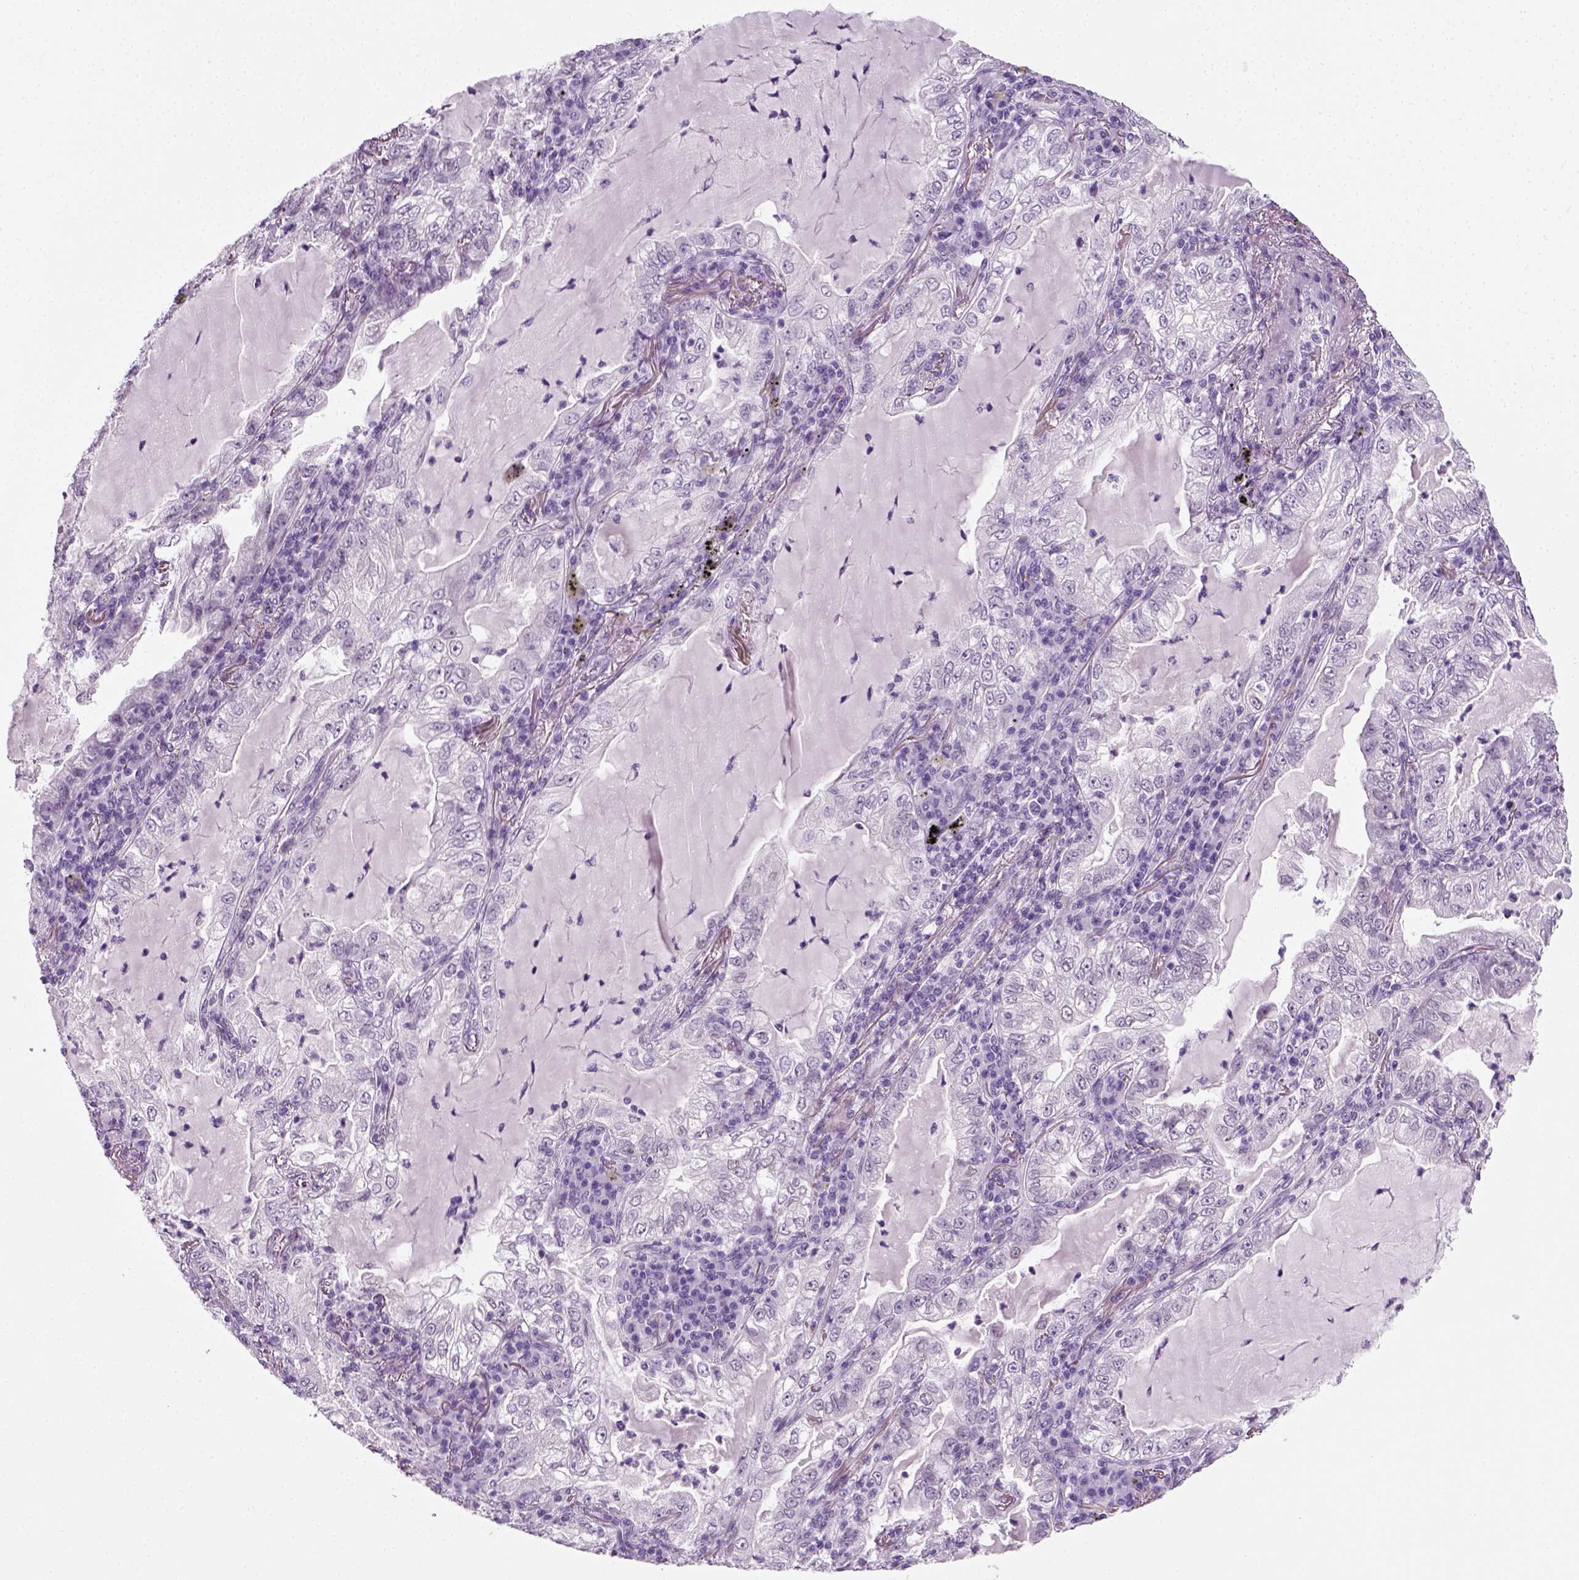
{"staining": {"intensity": "negative", "quantity": "none", "location": "none"}, "tissue": "lung cancer", "cell_type": "Tumor cells", "image_type": "cancer", "snomed": [{"axis": "morphology", "description": "Adenocarcinoma, NOS"}, {"axis": "topography", "description": "Lung"}], "caption": "This is an IHC photomicrograph of human lung adenocarcinoma. There is no staining in tumor cells.", "gene": "SPATA31E1", "patient": {"sex": "female", "age": 73}}